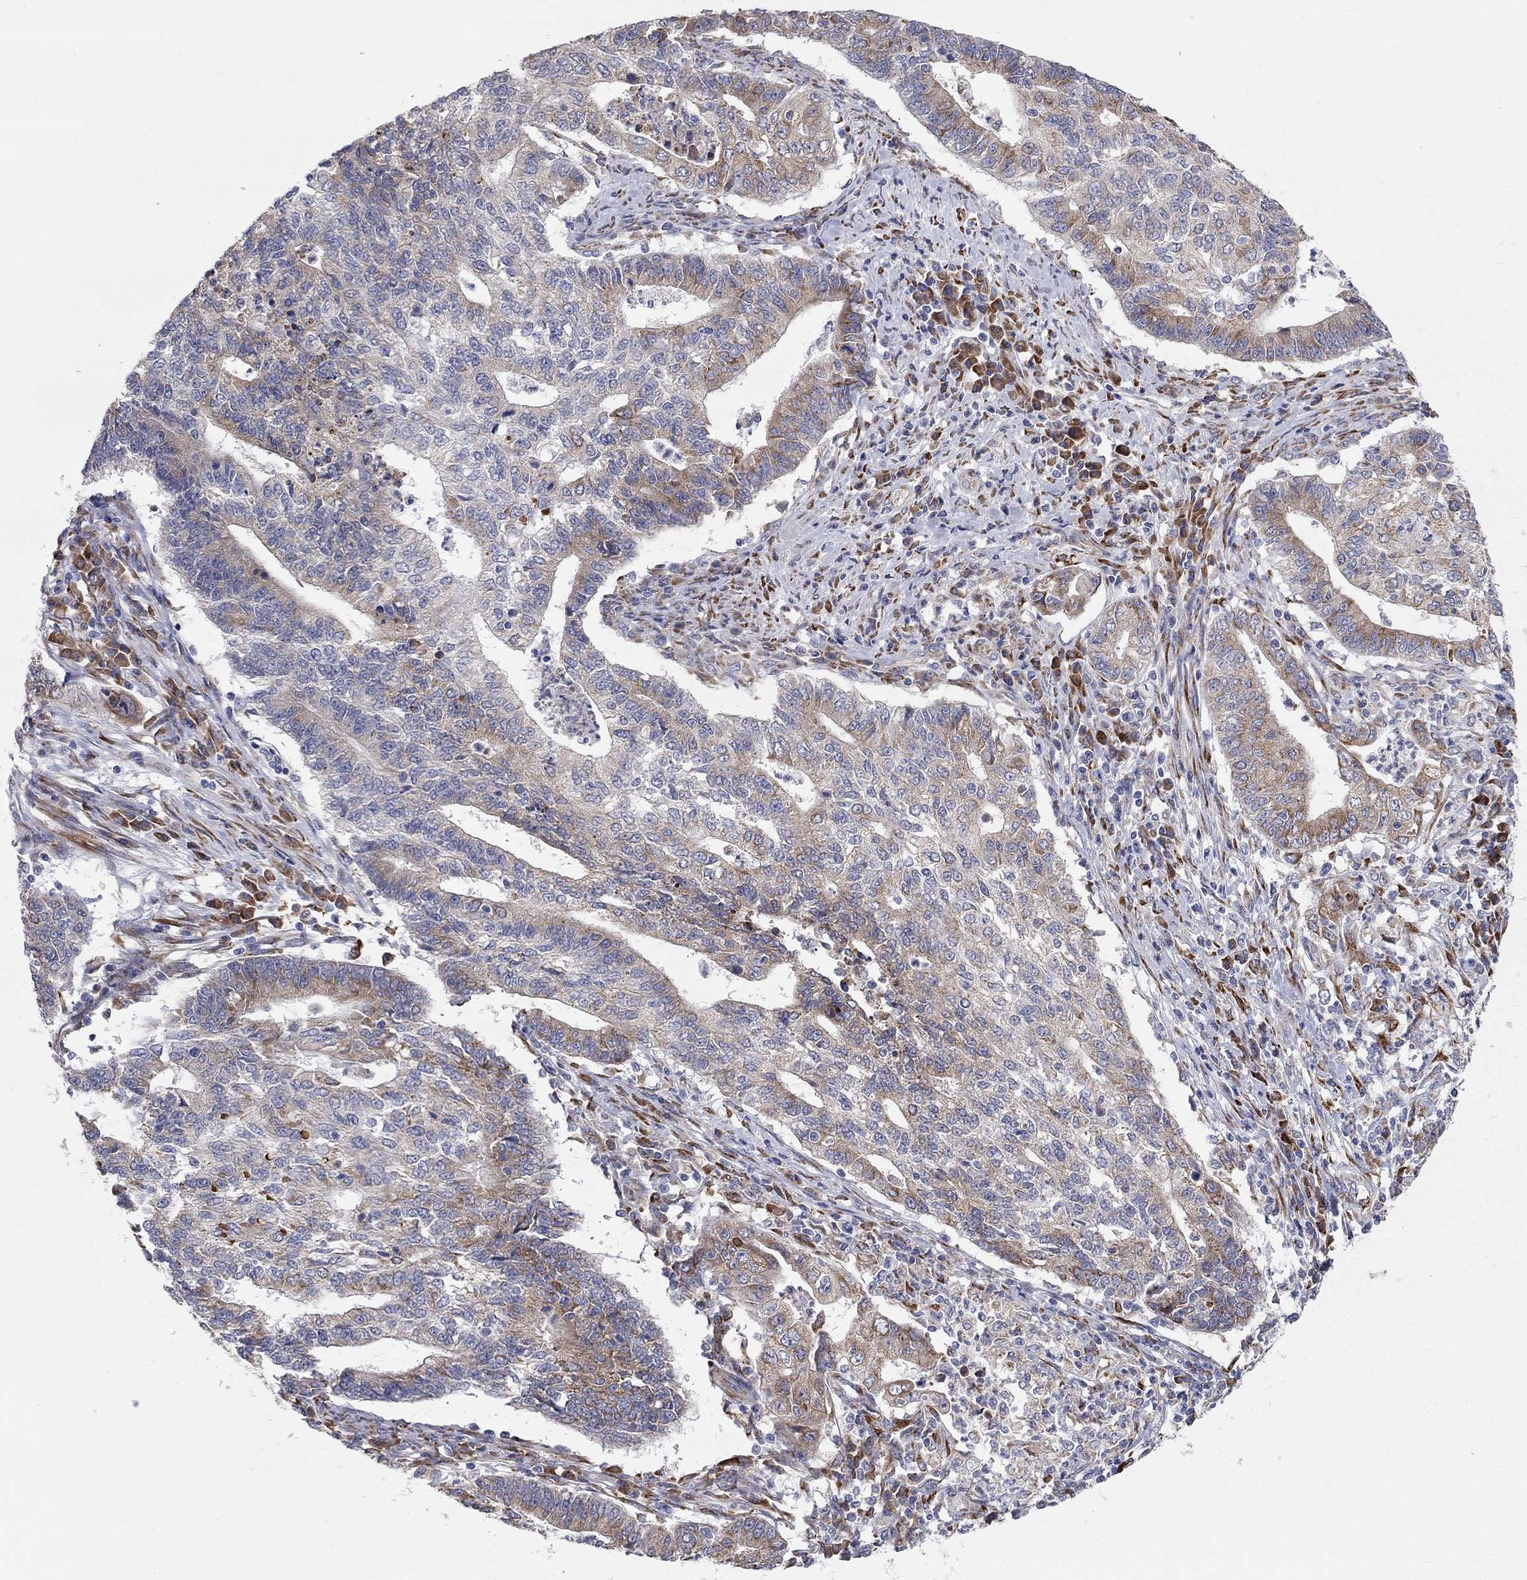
{"staining": {"intensity": "moderate", "quantity": "<25%", "location": "cytoplasmic/membranous"}, "tissue": "endometrial cancer", "cell_type": "Tumor cells", "image_type": "cancer", "snomed": [{"axis": "morphology", "description": "Adenocarcinoma, NOS"}, {"axis": "topography", "description": "Uterus"}, {"axis": "topography", "description": "Endometrium"}], "caption": "Human endometrial cancer (adenocarcinoma) stained with a protein marker exhibits moderate staining in tumor cells.", "gene": "CASTOR1", "patient": {"sex": "female", "age": 54}}